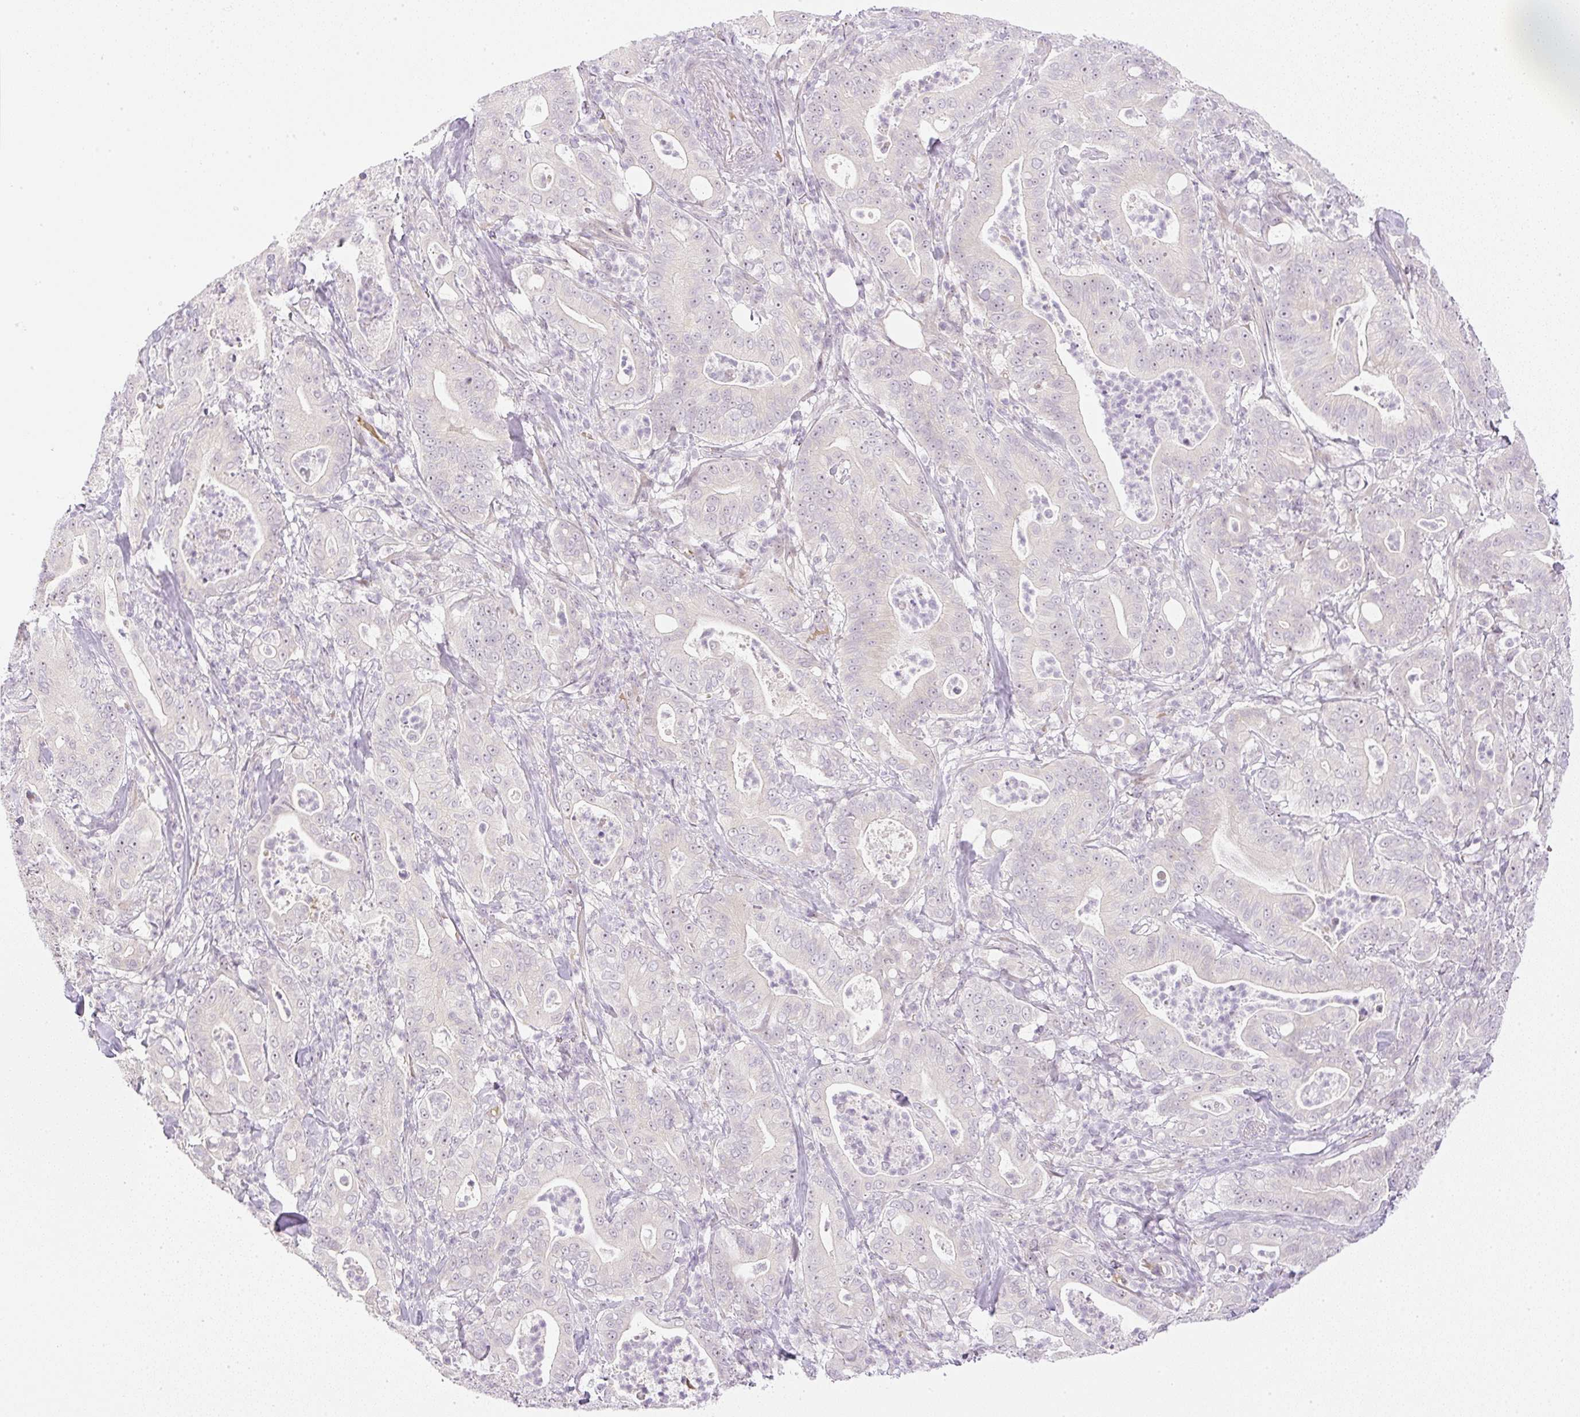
{"staining": {"intensity": "weak", "quantity": "<25%", "location": "nuclear"}, "tissue": "pancreatic cancer", "cell_type": "Tumor cells", "image_type": "cancer", "snomed": [{"axis": "morphology", "description": "Adenocarcinoma, NOS"}, {"axis": "topography", "description": "Pancreas"}], "caption": "A histopathology image of pancreatic cancer (adenocarcinoma) stained for a protein displays no brown staining in tumor cells. (Immunohistochemistry, brightfield microscopy, high magnification).", "gene": "AAR2", "patient": {"sex": "male", "age": 71}}